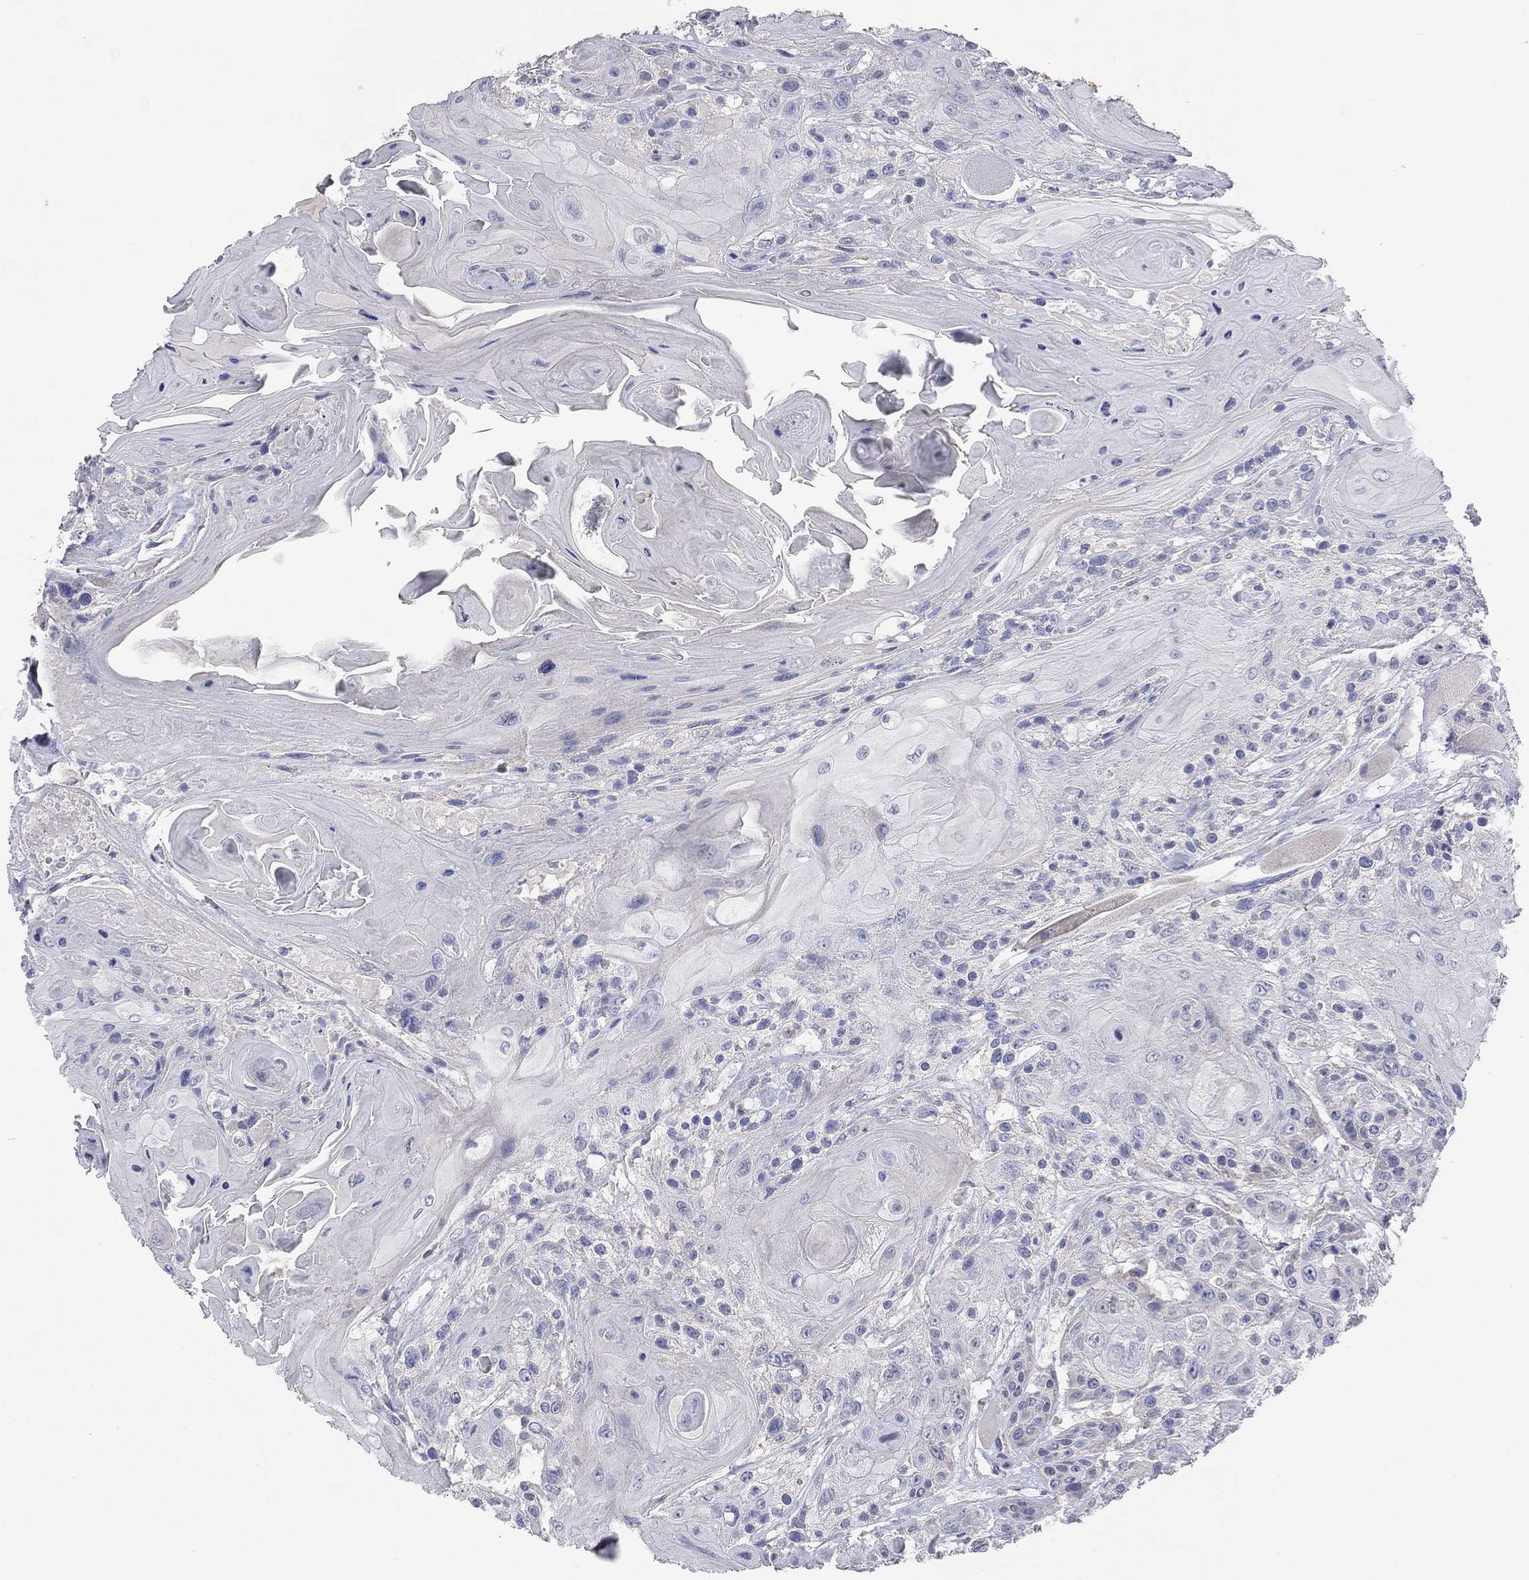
{"staining": {"intensity": "negative", "quantity": "none", "location": "none"}, "tissue": "head and neck cancer", "cell_type": "Tumor cells", "image_type": "cancer", "snomed": [{"axis": "morphology", "description": "Squamous cell carcinoma, NOS"}, {"axis": "topography", "description": "Head-Neck"}], "caption": "Immunohistochemical staining of head and neck cancer (squamous cell carcinoma) shows no significant positivity in tumor cells.", "gene": "KCNB1", "patient": {"sex": "female", "age": 59}}